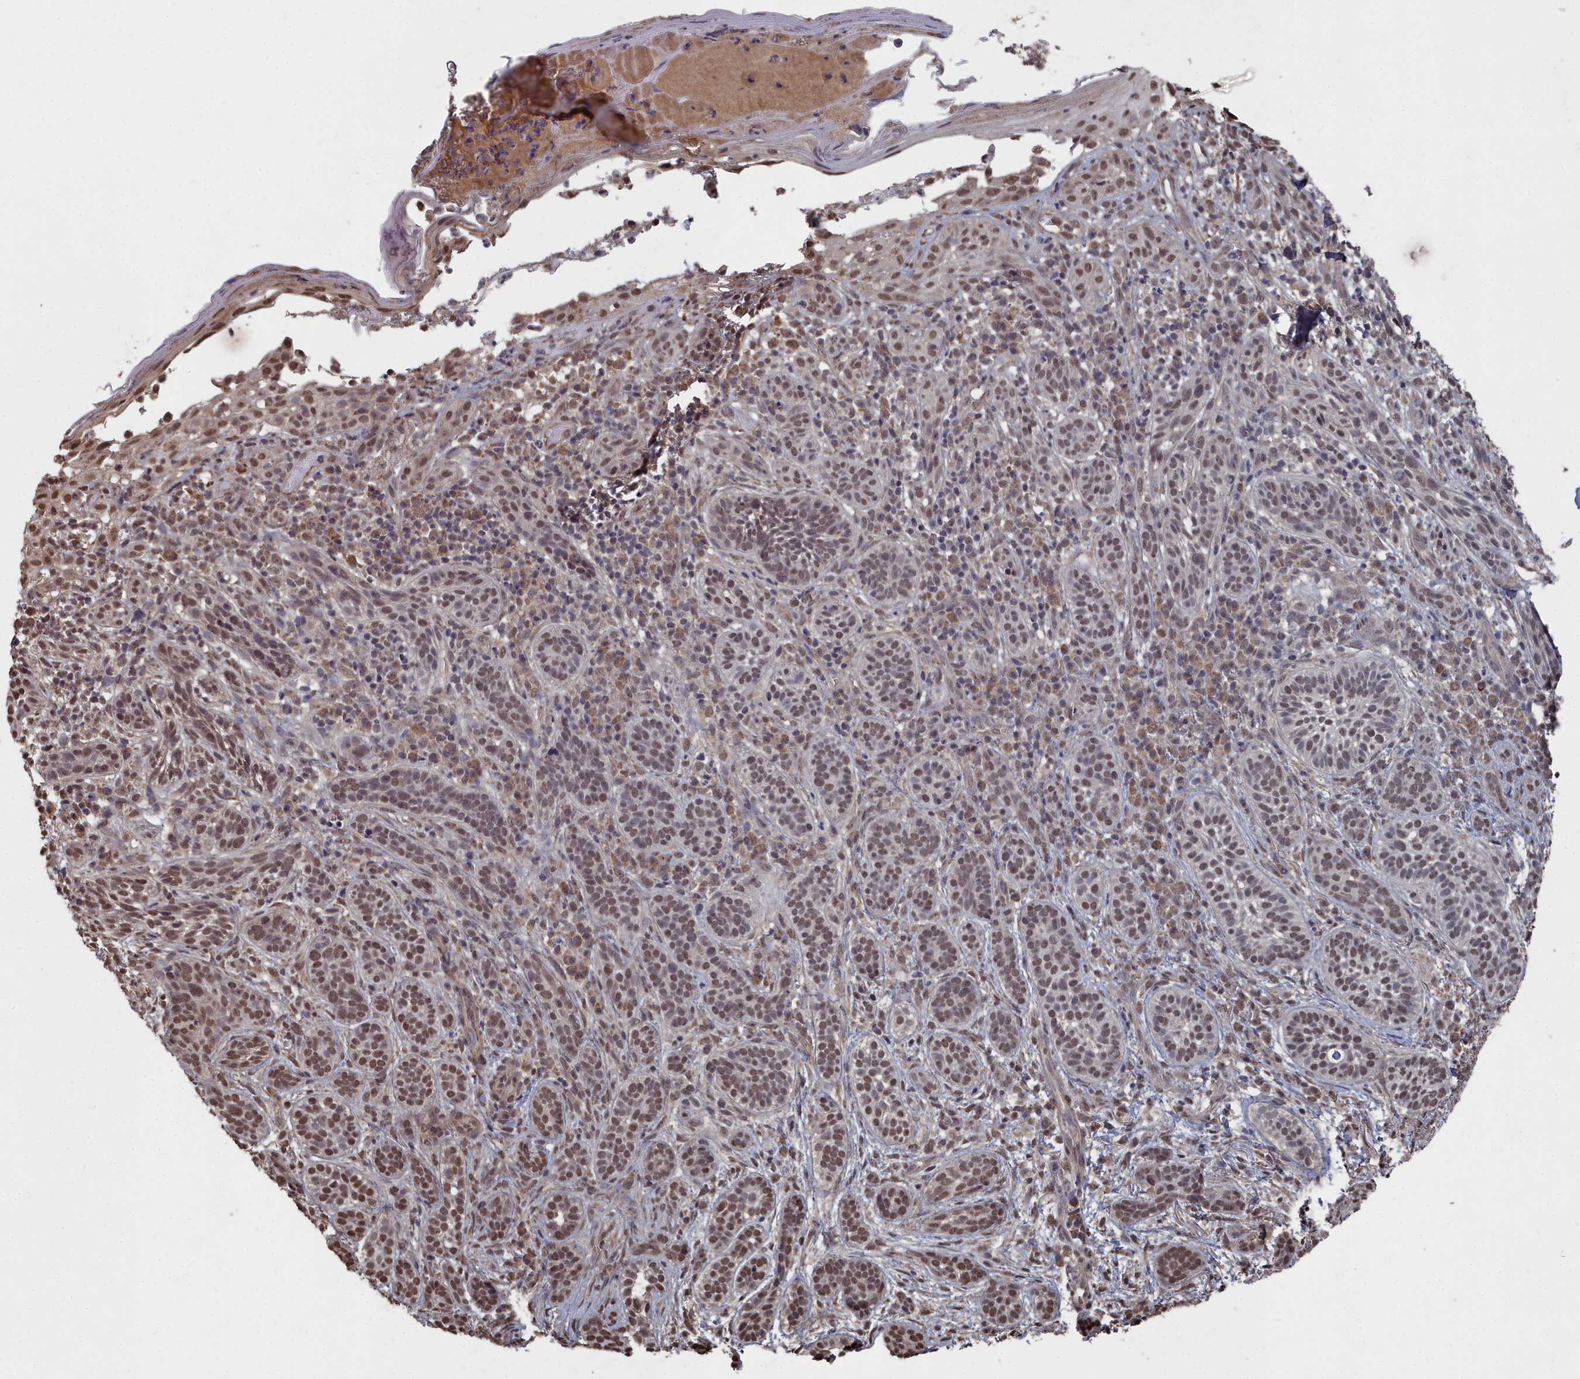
{"staining": {"intensity": "moderate", "quantity": ">75%", "location": "nuclear"}, "tissue": "skin cancer", "cell_type": "Tumor cells", "image_type": "cancer", "snomed": [{"axis": "morphology", "description": "Basal cell carcinoma"}, {"axis": "topography", "description": "Skin"}], "caption": "DAB (3,3'-diaminobenzidine) immunohistochemical staining of human skin cancer reveals moderate nuclear protein positivity in about >75% of tumor cells.", "gene": "CCNP", "patient": {"sex": "male", "age": 71}}